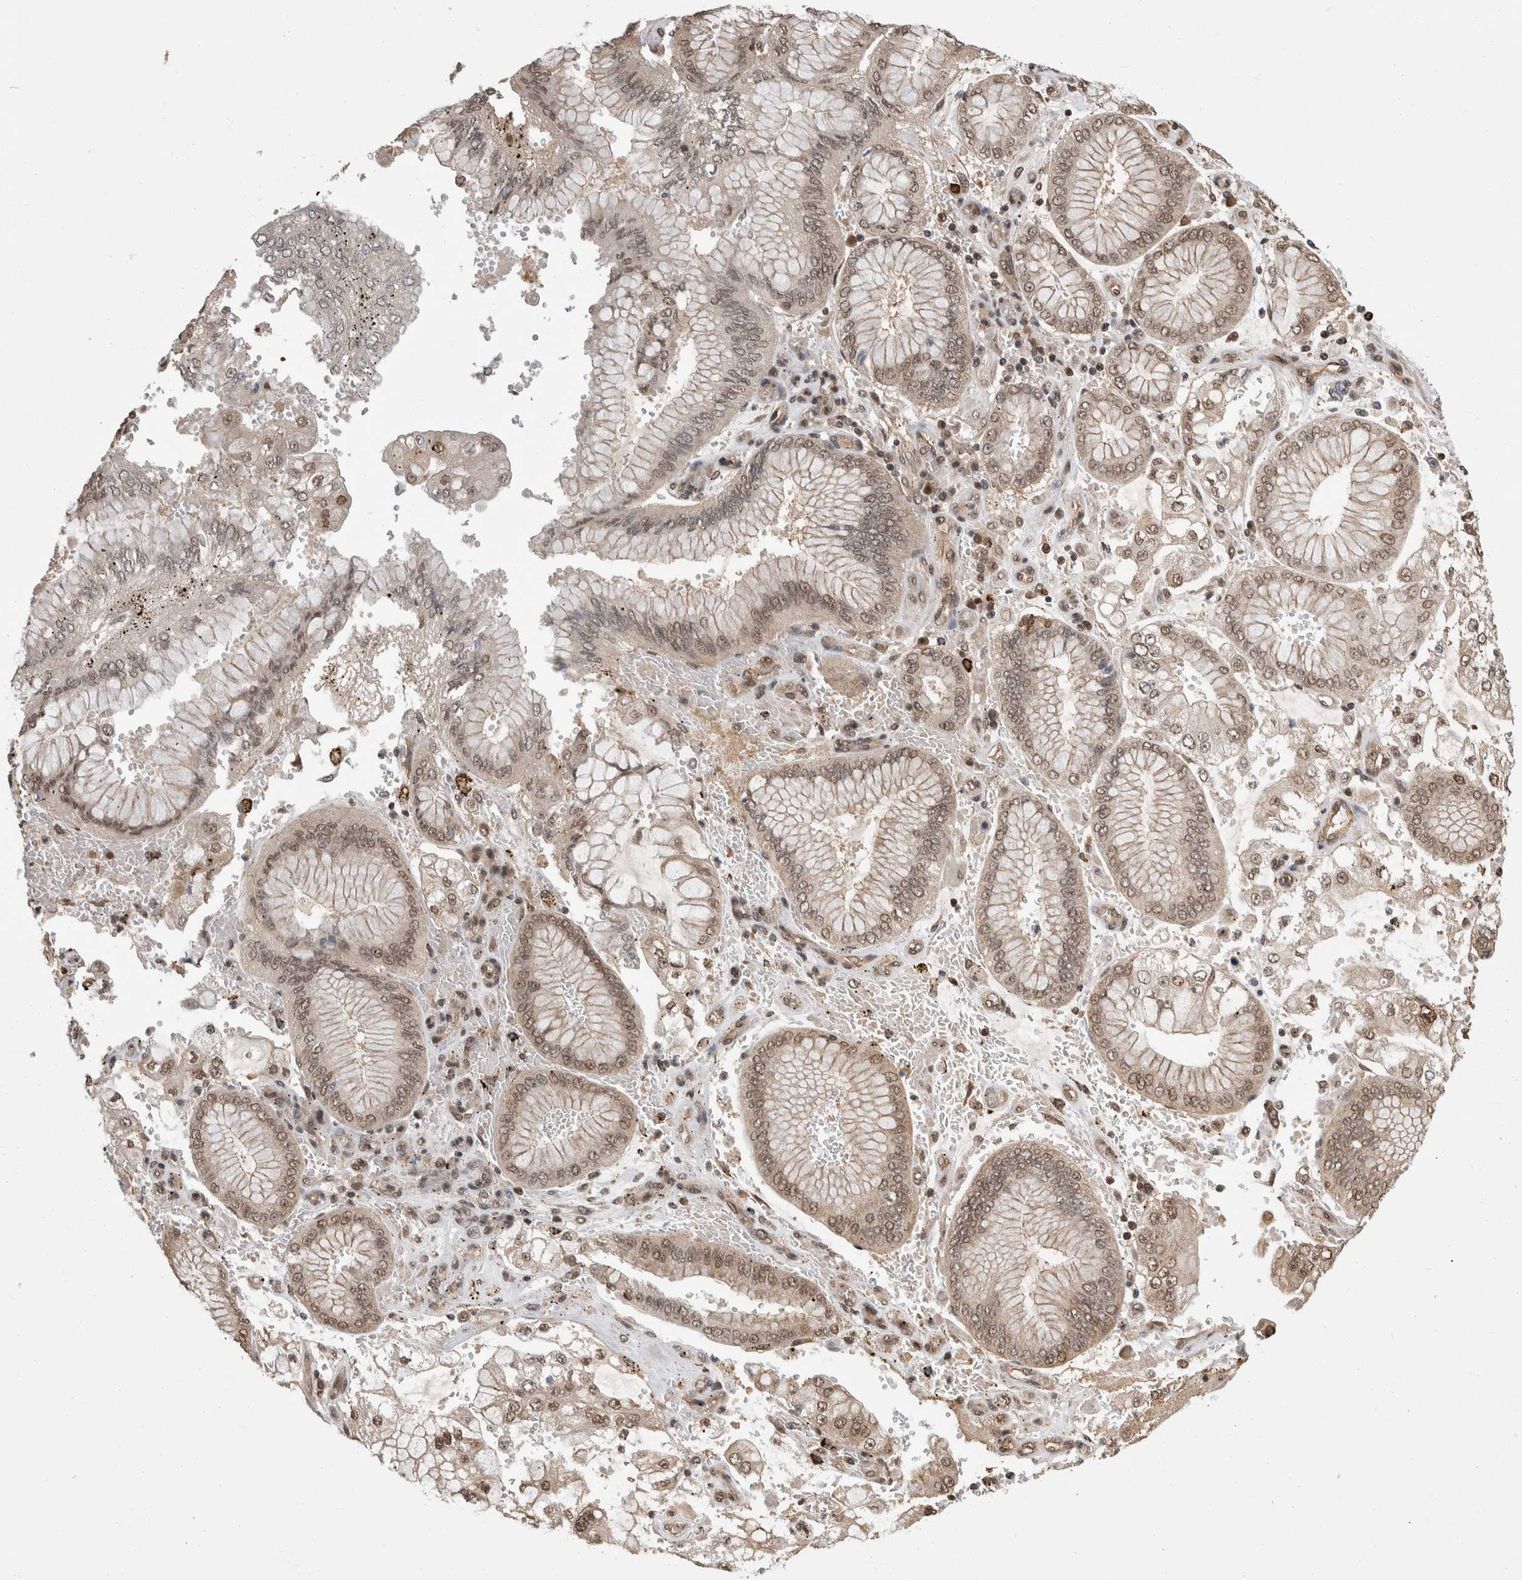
{"staining": {"intensity": "moderate", "quantity": ">75%", "location": "nuclear"}, "tissue": "stomach cancer", "cell_type": "Tumor cells", "image_type": "cancer", "snomed": [{"axis": "morphology", "description": "Adenocarcinoma, NOS"}, {"axis": "topography", "description": "Stomach"}], "caption": "A medium amount of moderate nuclear expression is identified in approximately >75% of tumor cells in stomach adenocarcinoma tissue.", "gene": "ZNF592", "patient": {"sex": "male", "age": 76}}